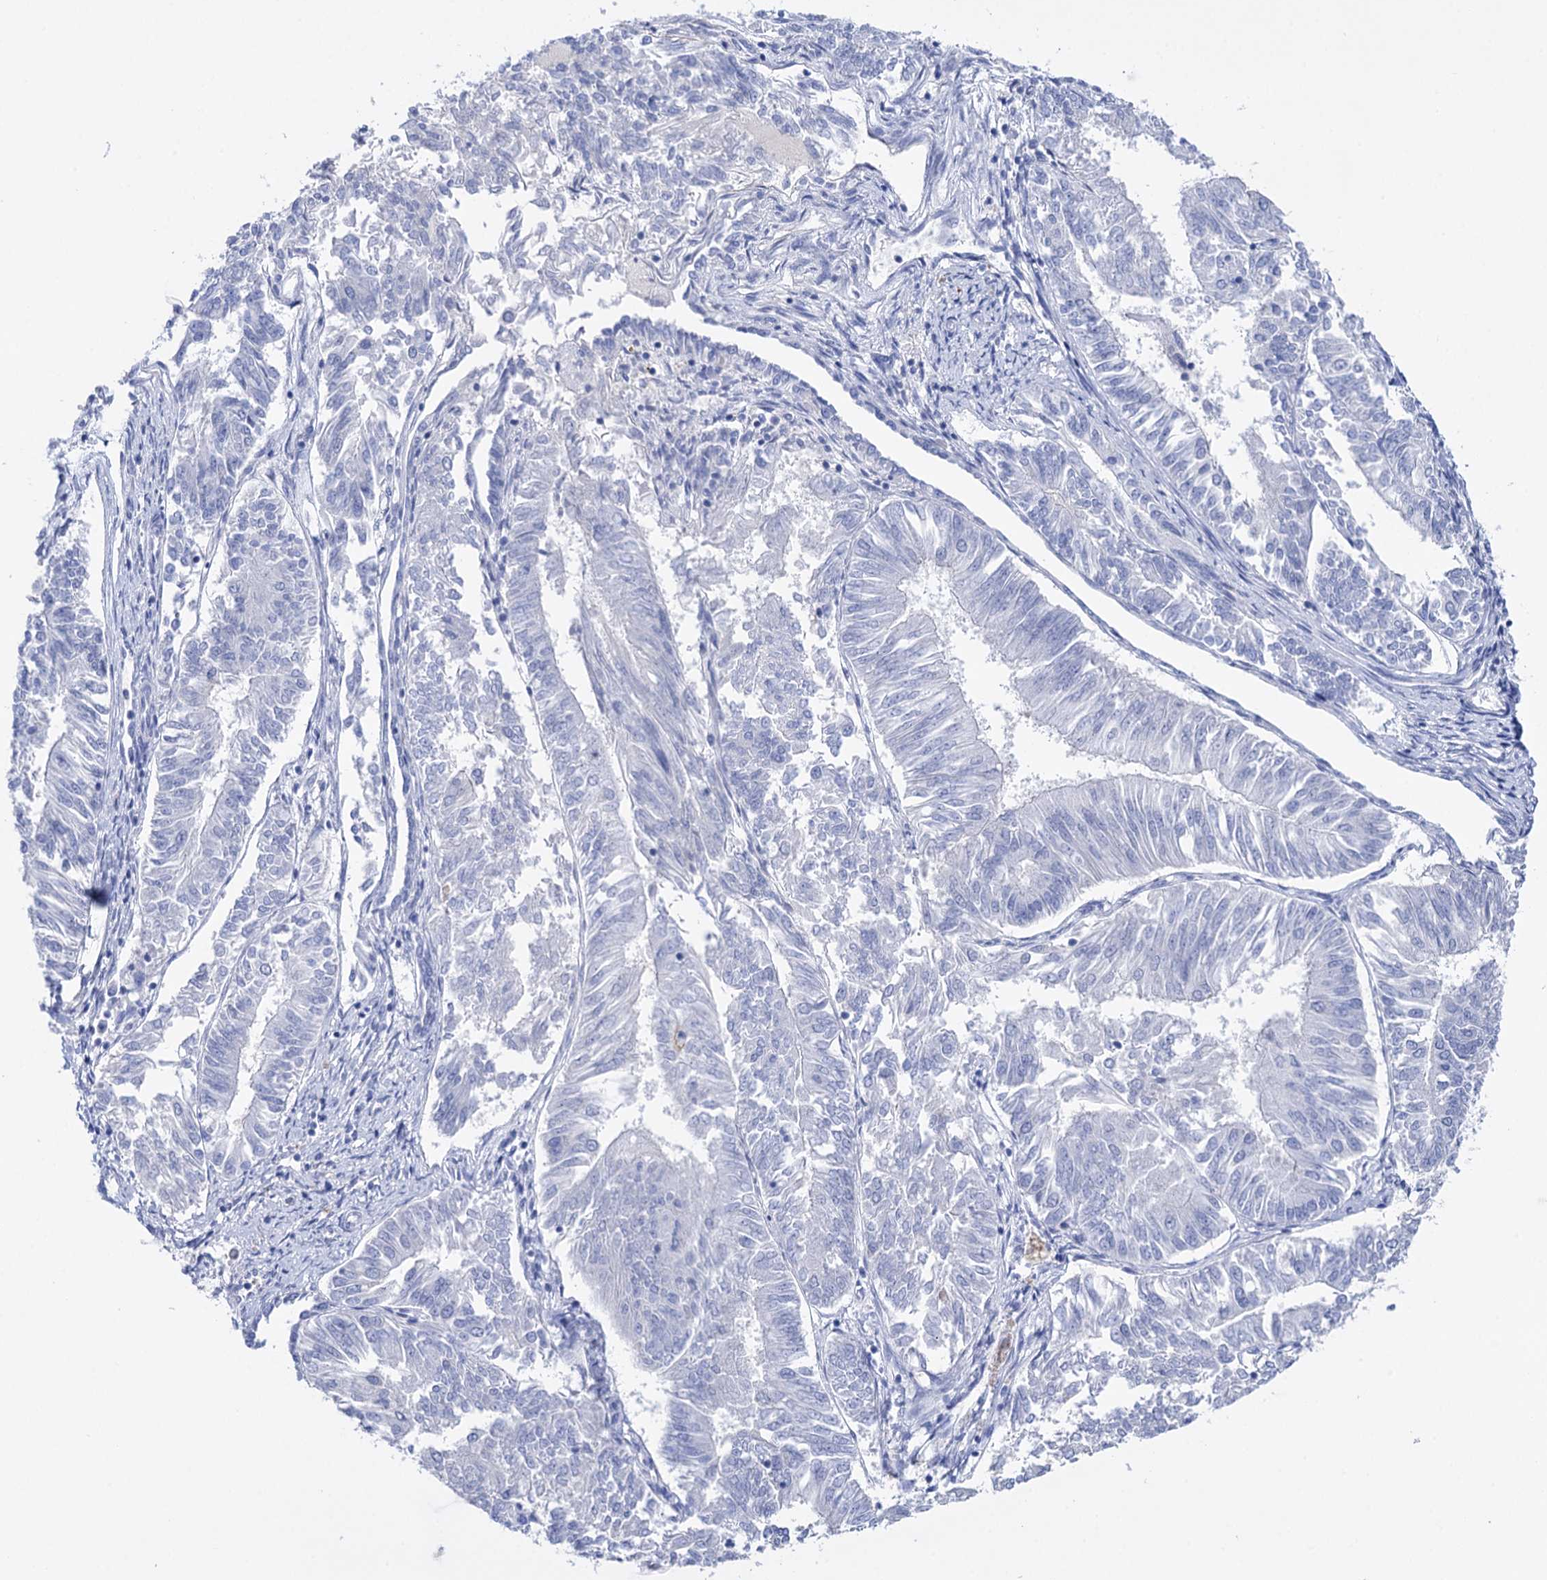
{"staining": {"intensity": "negative", "quantity": "none", "location": "none"}, "tissue": "endometrial cancer", "cell_type": "Tumor cells", "image_type": "cancer", "snomed": [{"axis": "morphology", "description": "Adenocarcinoma, NOS"}, {"axis": "topography", "description": "Endometrium"}], "caption": "High power microscopy micrograph of an immunohistochemistry image of endometrial cancer (adenocarcinoma), revealing no significant positivity in tumor cells.", "gene": "BBS4", "patient": {"sex": "female", "age": 58}}